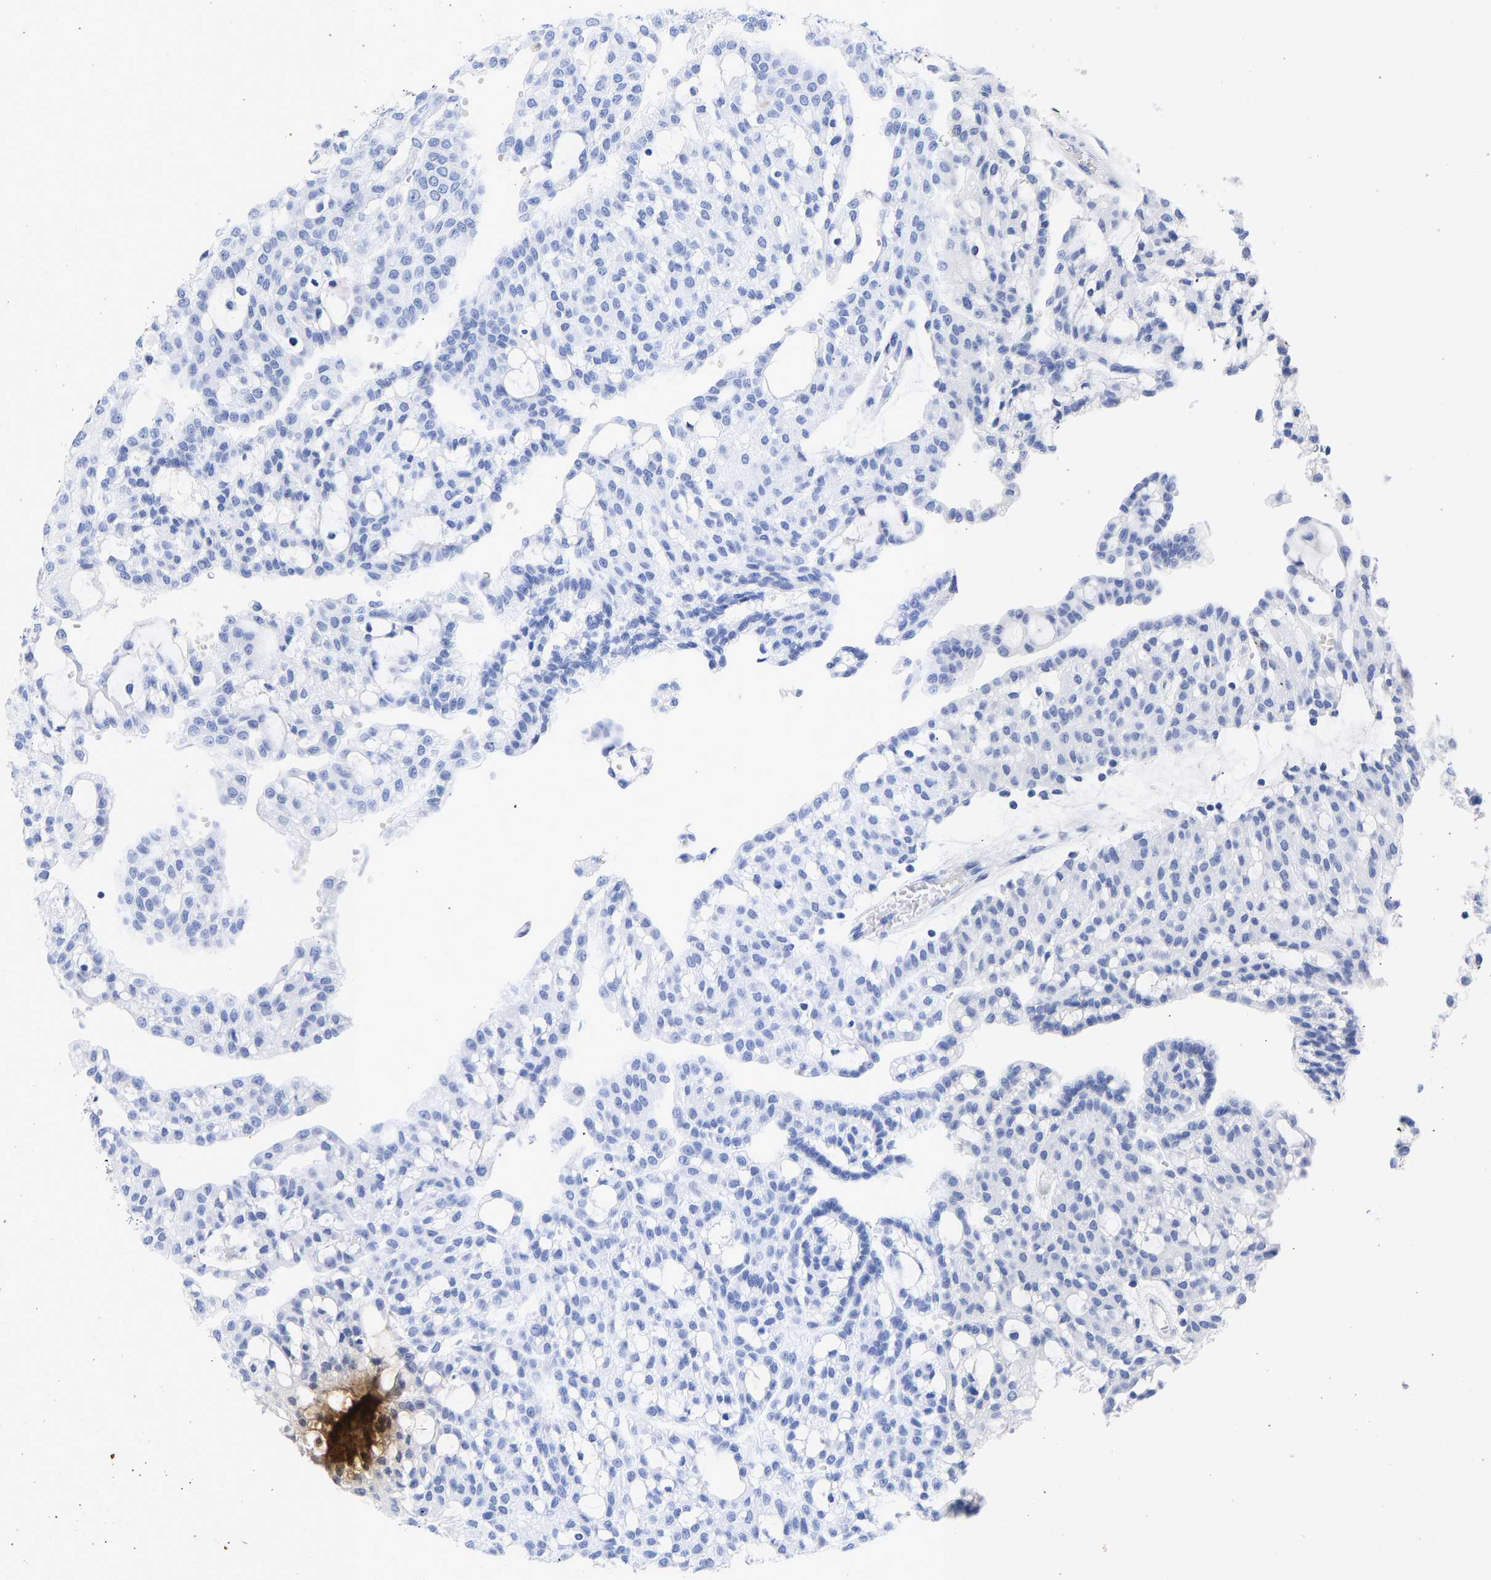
{"staining": {"intensity": "negative", "quantity": "none", "location": "none"}, "tissue": "renal cancer", "cell_type": "Tumor cells", "image_type": "cancer", "snomed": [{"axis": "morphology", "description": "Adenocarcinoma, NOS"}, {"axis": "topography", "description": "Kidney"}], "caption": "There is no significant positivity in tumor cells of renal cancer.", "gene": "KRT1", "patient": {"sex": "male", "age": 63}}